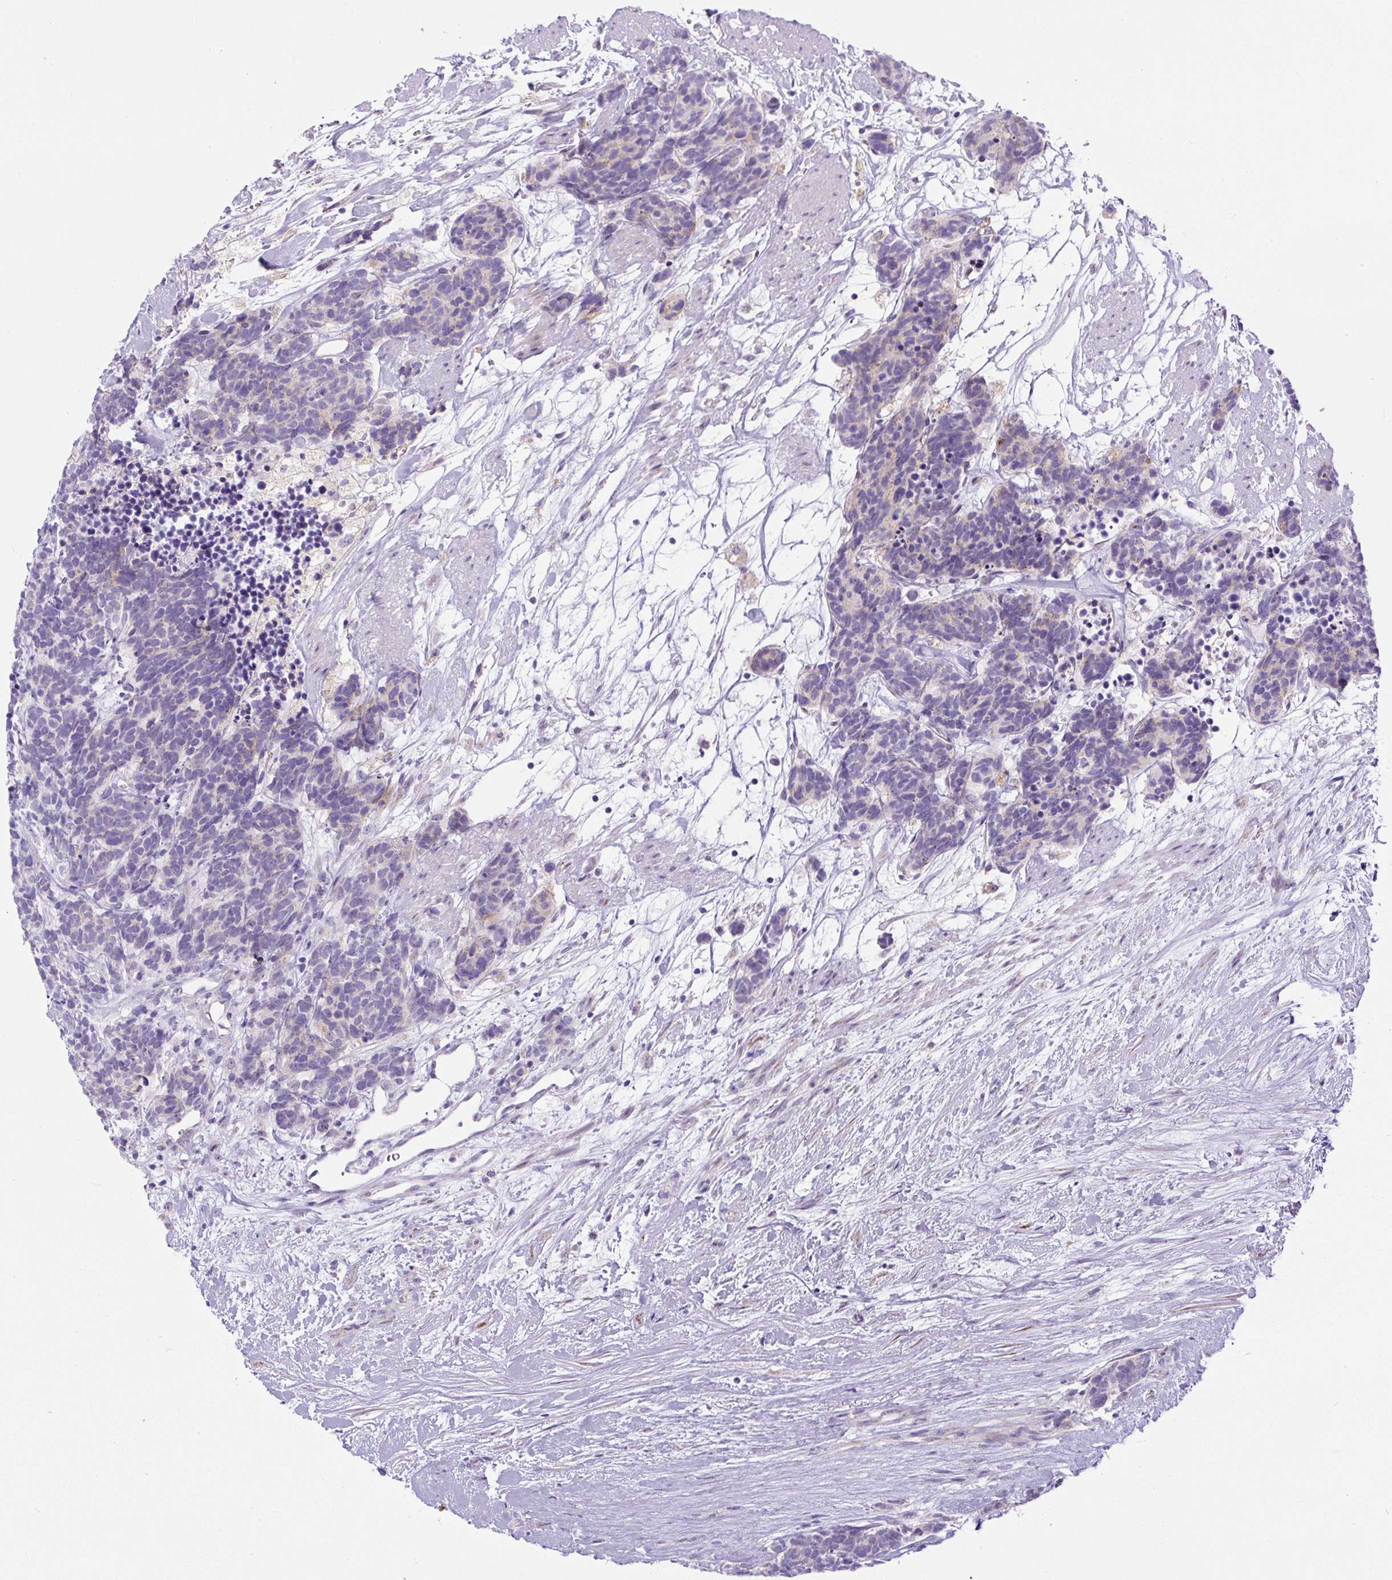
{"staining": {"intensity": "negative", "quantity": "none", "location": "none"}, "tissue": "carcinoid", "cell_type": "Tumor cells", "image_type": "cancer", "snomed": [{"axis": "morphology", "description": "Carcinoma, NOS"}, {"axis": "morphology", "description": "Carcinoid, malignant, NOS"}, {"axis": "topography", "description": "Prostate"}], "caption": "An immunohistochemistry (IHC) photomicrograph of carcinoid is shown. There is no staining in tumor cells of carcinoid. (DAB immunohistochemistry with hematoxylin counter stain).", "gene": "ZNF596", "patient": {"sex": "male", "age": 57}}